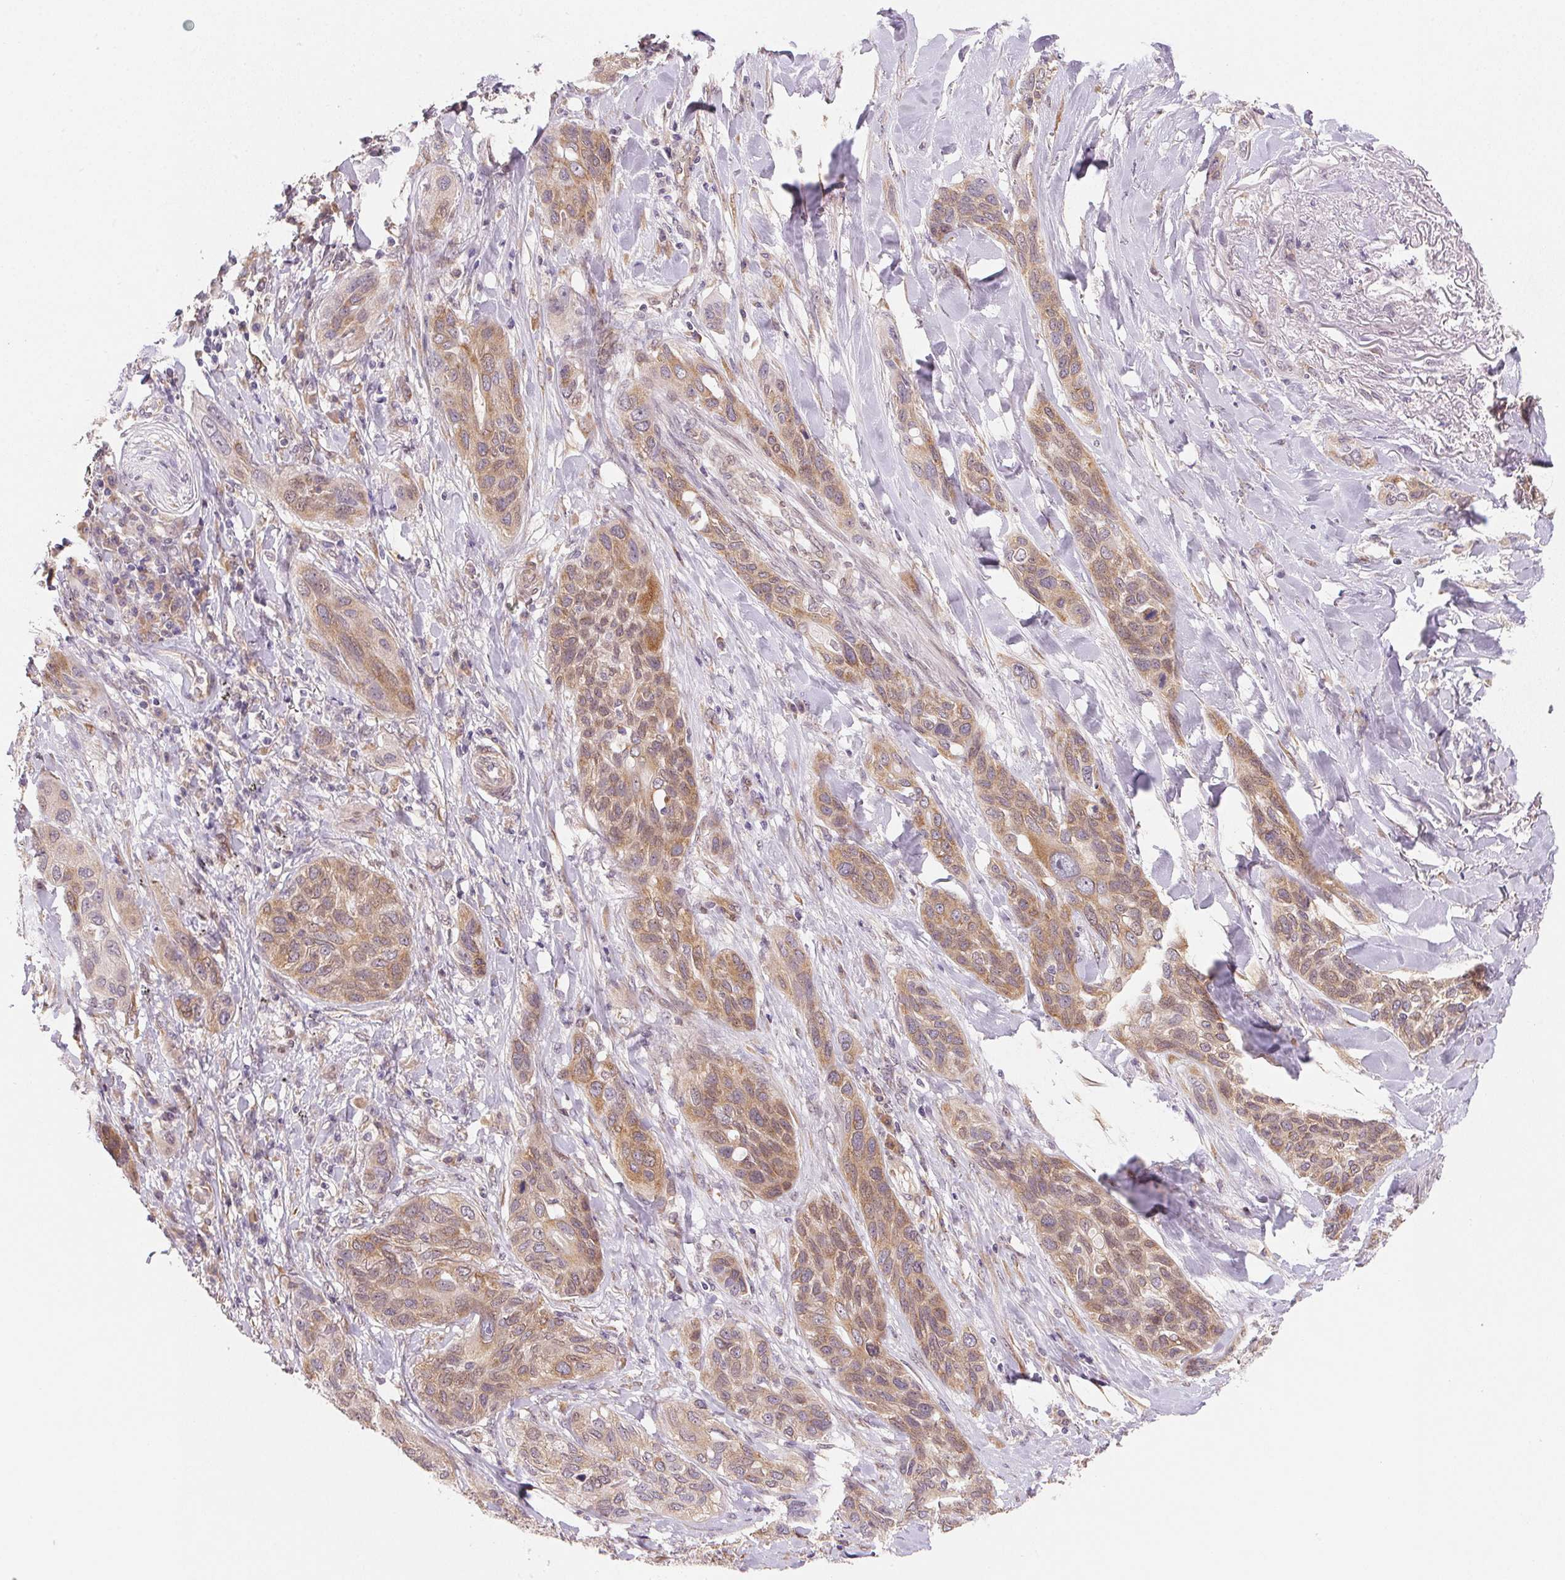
{"staining": {"intensity": "weak", "quantity": ">75%", "location": "cytoplasmic/membranous"}, "tissue": "lung cancer", "cell_type": "Tumor cells", "image_type": "cancer", "snomed": [{"axis": "morphology", "description": "Squamous cell carcinoma, NOS"}, {"axis": "topography", "description": "Lung"}], "caption": "High-power microscopy captured an IHC image of lung cancer, revealing weak cytoplasmic/membranous expression in about >75% of tumor cells.", "gene": "EI24", "patient": {"sex": "female", "age": 70}}